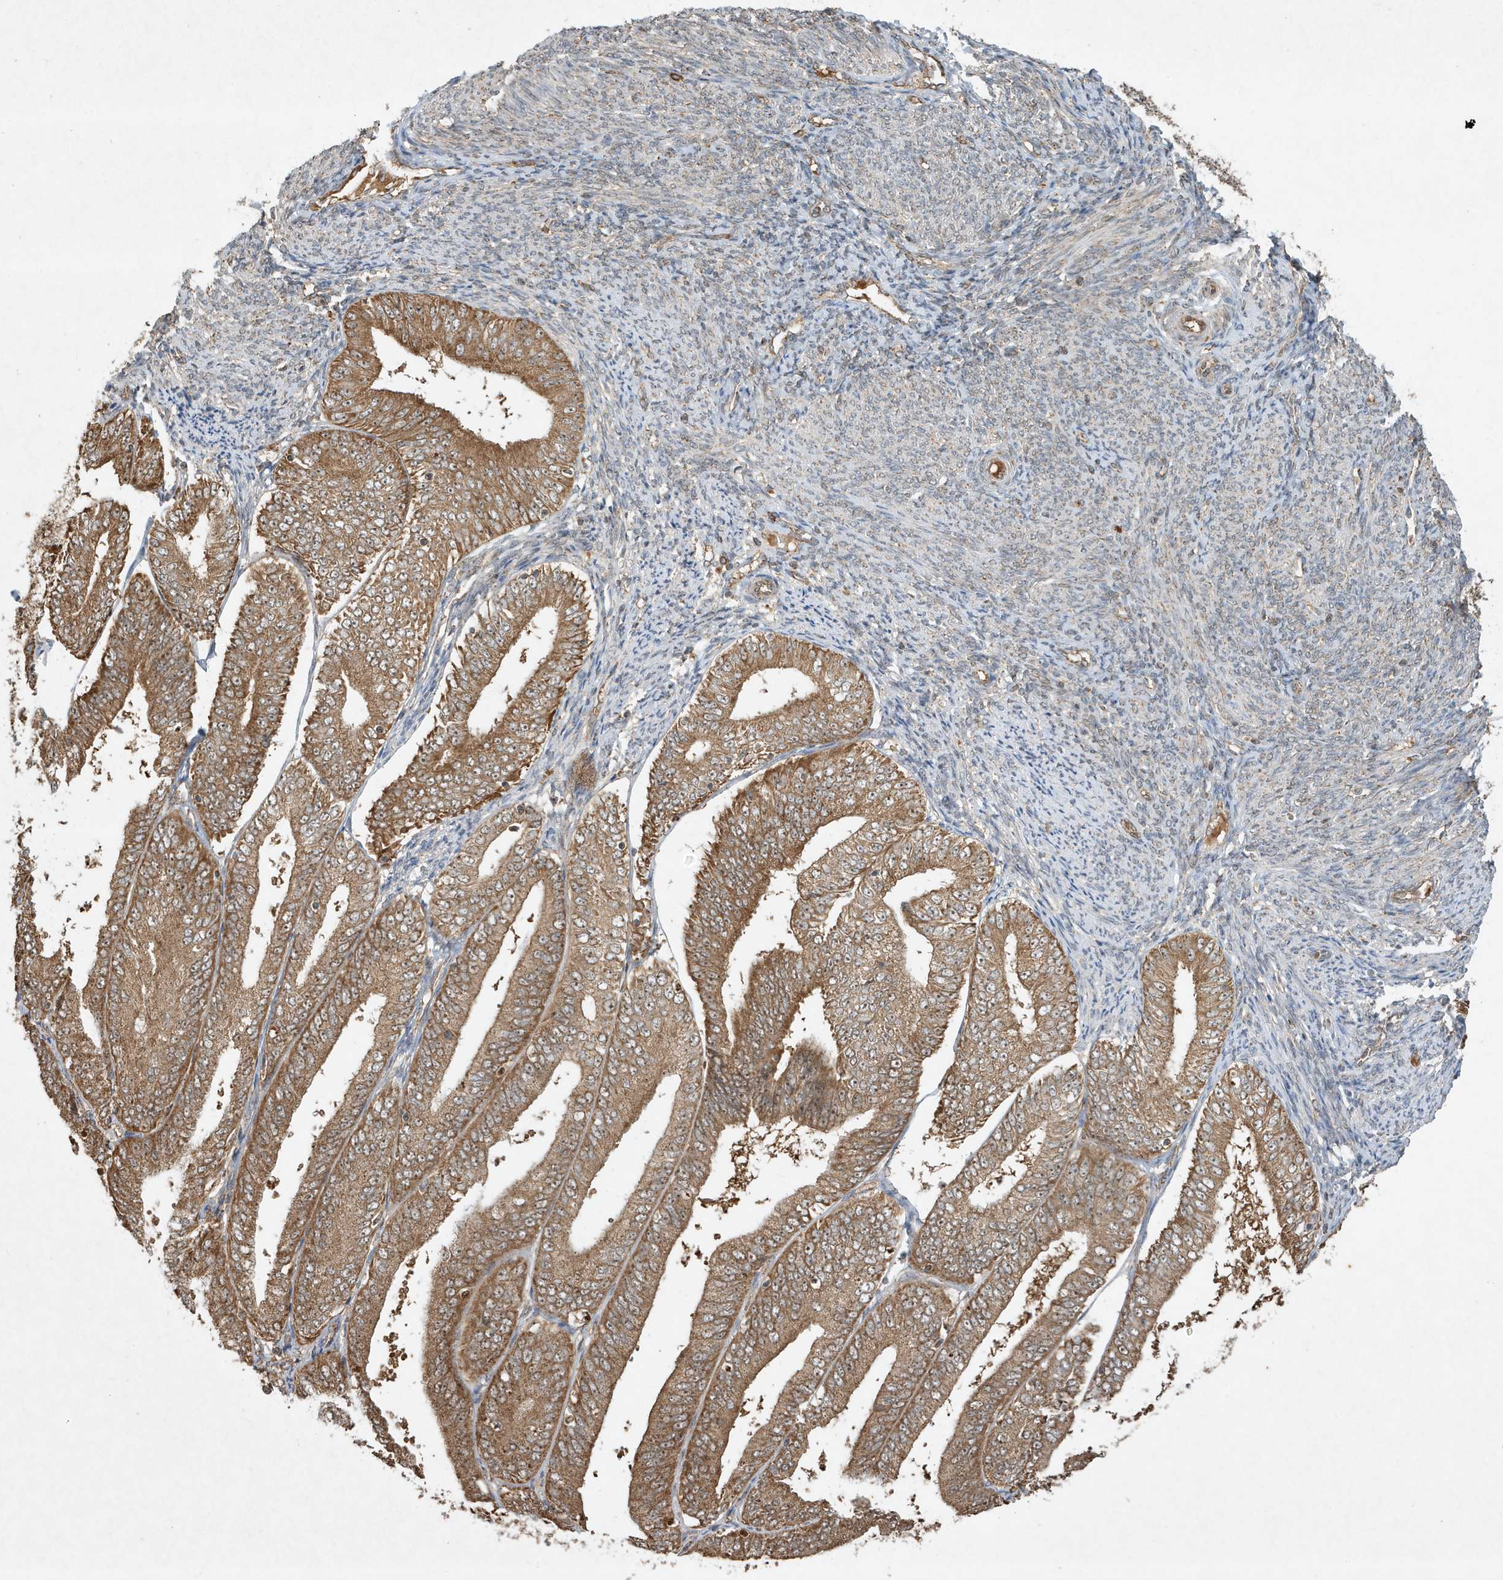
{"staining": {"intensity": "strong", "quantity": ">75%", "location": "cytoplasmic/membranous"}, "tissue": "endometrial cancer", "cell_type": "Tumor cells", "image_type": "cancer", "snomed": [{"axis": "morphology", "description": "Adenocarcinoma, NOS"}, {"axis": "topography", "description": "Endometrium"}], "caption": "A brown stain shows strong cytoplasmic/membranous expression of a protein in adenocarcinoma (endometrial) tumor cells. The staining is performed using DAB (3,3'-diaminobenzidine) brown chromogen to label protein expression. The nuclei are counter-stained blue using hematoxylin.", "gene": "ABCB9", "patient": {"sex": "female", "age": 63}}